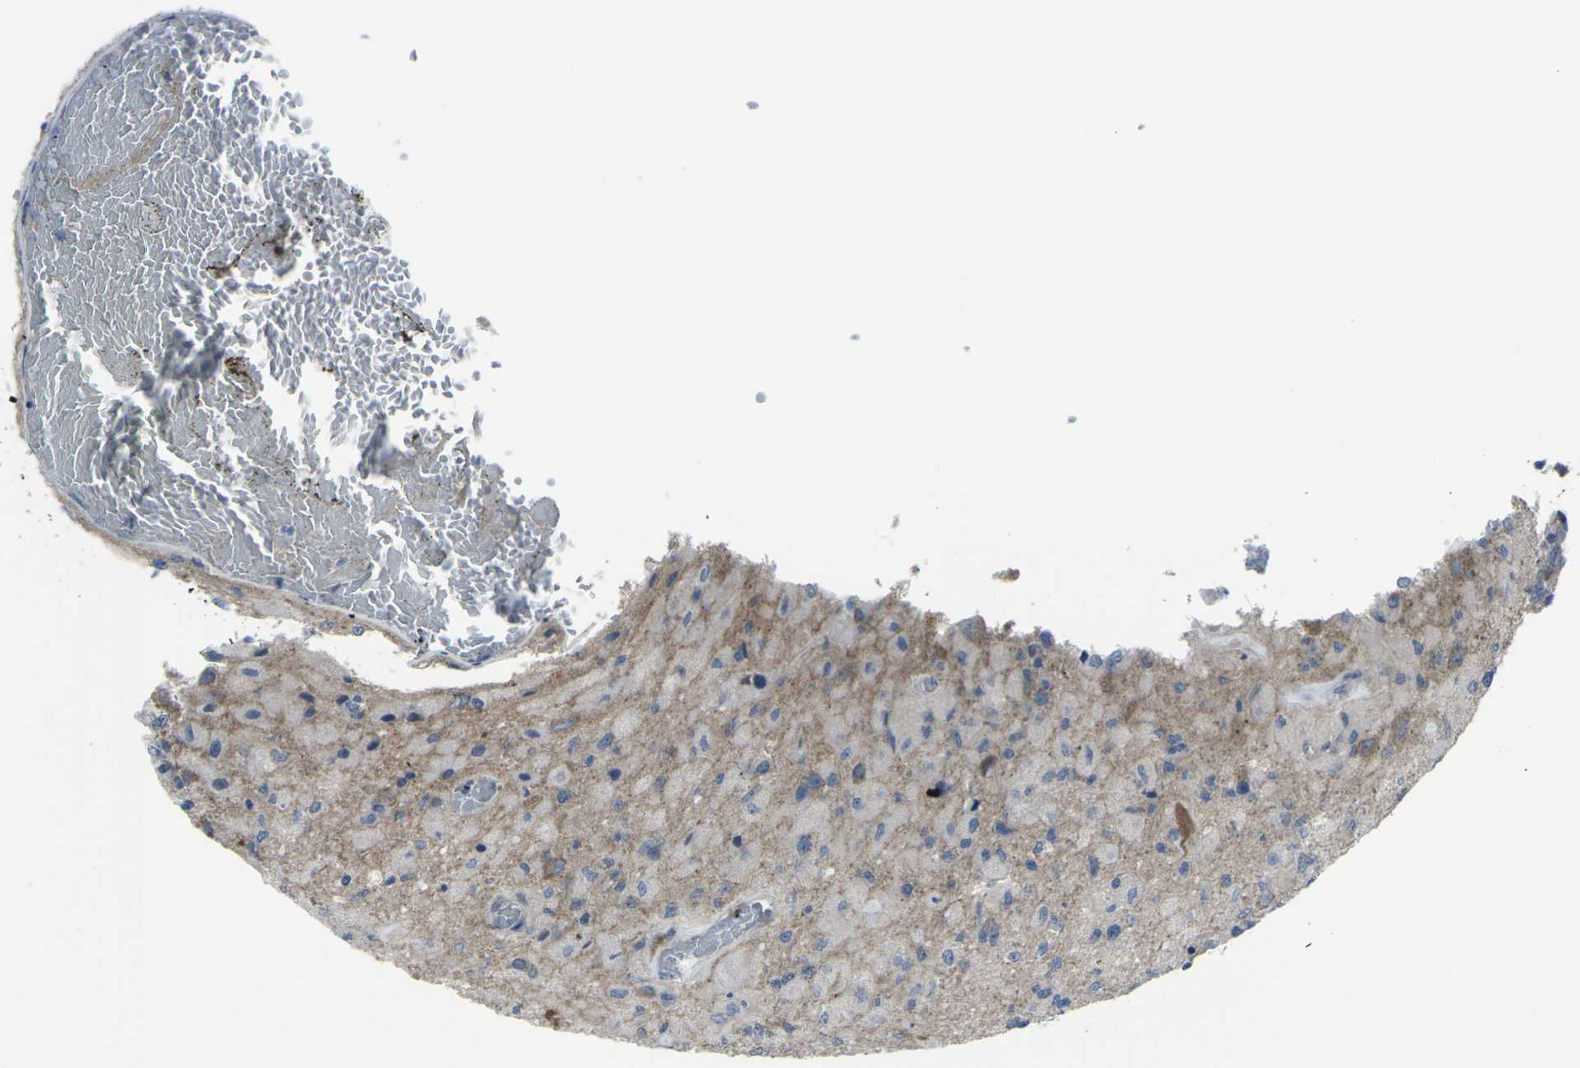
{"staining": {"intensity": "negative", "quantity": "none", "location": "none"}, "tissue": "glioma", "cell_type": "Tumor cells", "image_type": "cancer", "snomed": [{"axis": "morphology", "description": "Normal tissue, NOS"}, {"axis": "morphology", "description": "Glioma, malignant, High grade"}, {"axis": "topography", "description": "Cerebral cortex"}], "caption": "High magnification brightfield microscopy of malignant glioma (high-grade) stained with DAB (brown) and counterstained with hematoxylin (blue): tumor cells show no significant expression.", "gene": "CCR10", "patient": {"sex": "male", "age": 77}}